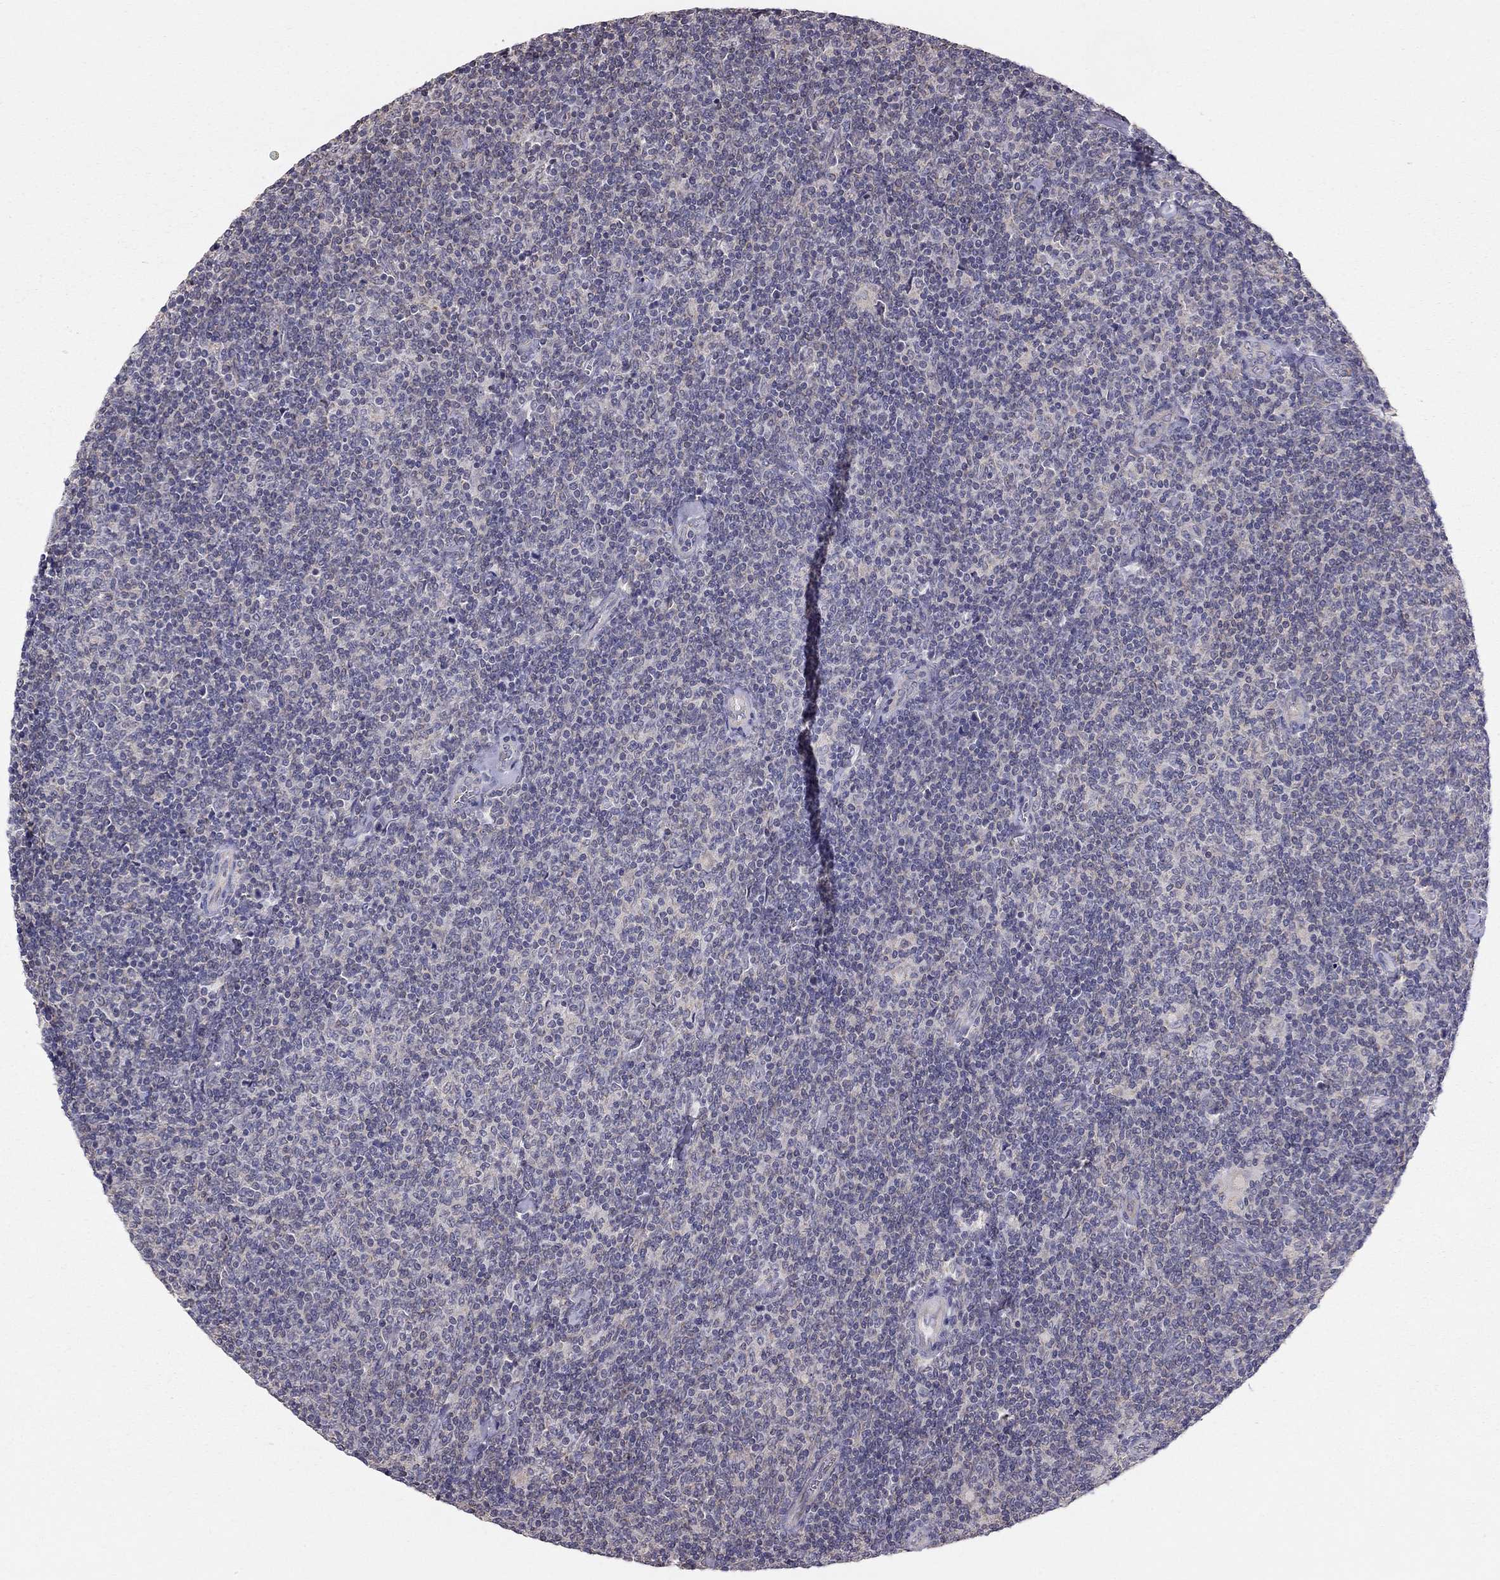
{"staining": {"intensity": "negative", "quantity": "none", "location": "none"}, "tissue": "lymphoma", "cell_type": "Tumor cells", "image_type": "cancer", "snomed": [{"axis": "morphology", "description": "Malignant lymphoma, non-Hodgkin's type, Low grade"}, {"axis": "topography", "description": "Lymph node"}], "caption": "An IHC image of lymphoma is shown. There is no staining in tumor cells of lymphoma.", "gene": "LRIT3", "patient": {"sex": "male", "age": 52}}